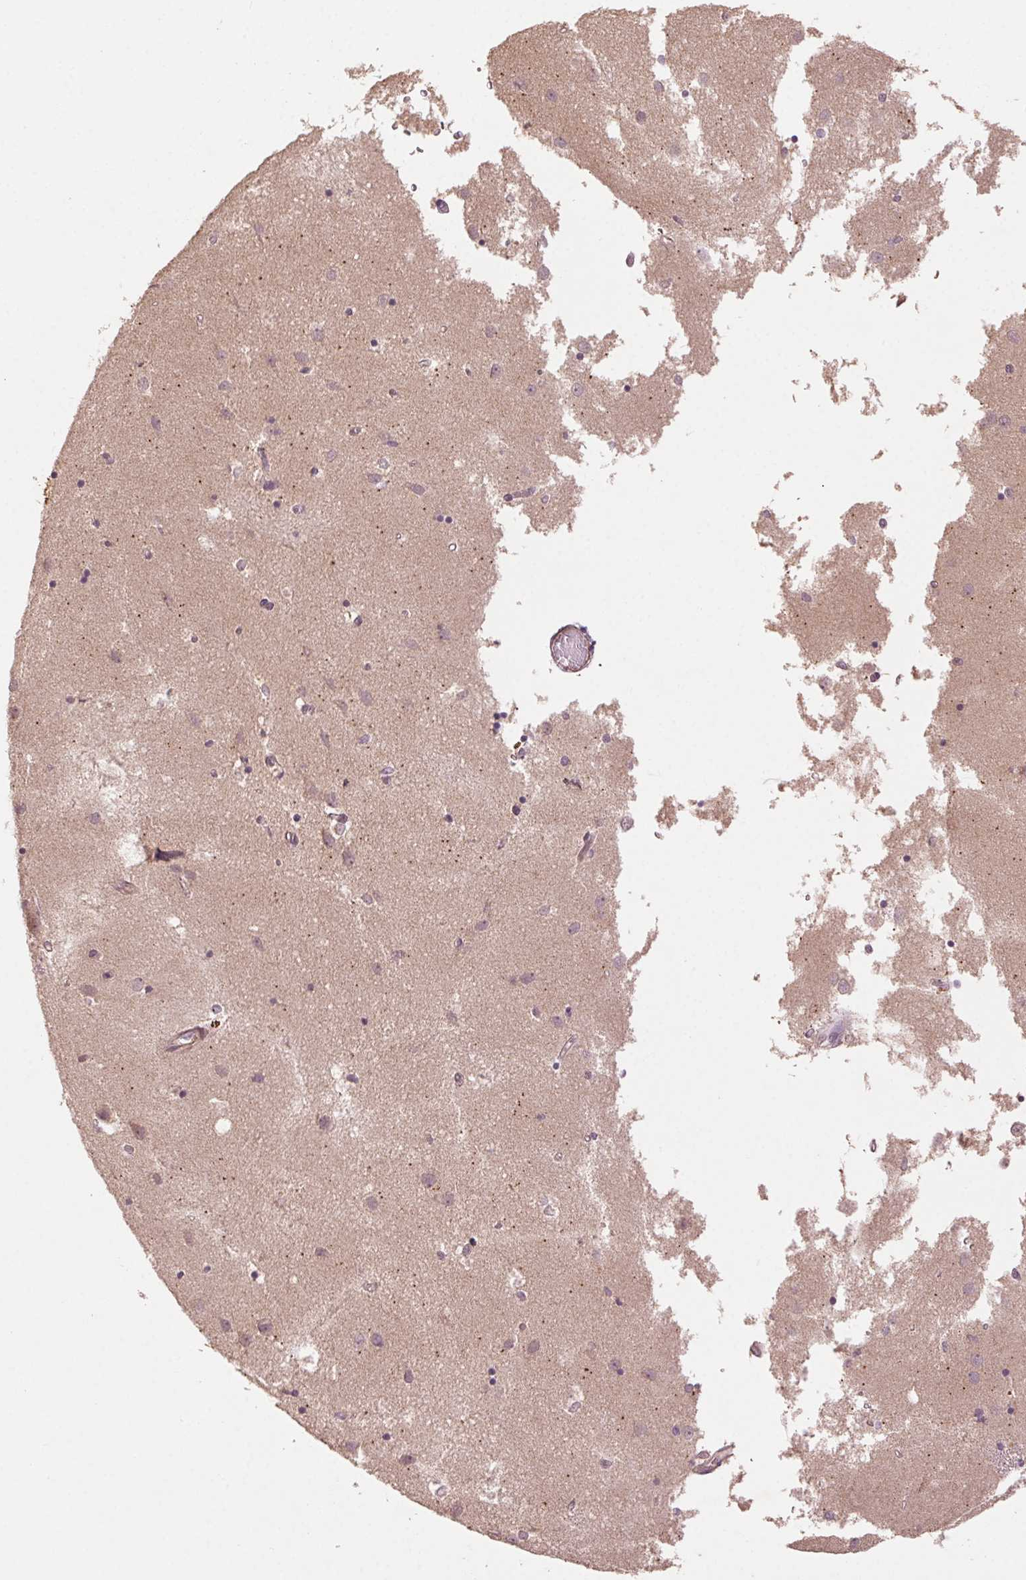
{"staining": {"intensity": "negative", "quantity": "none", "location": "none"}, "tissue": "caudate", "cell_type": "Glial cells", "image_type": "normal", "snomed": [{"axis": "morphology", "description": "Normal tissue, NOS"}, {"axis": "topography", "description": "Lateral ventricle wall"}], "caption": "The image exhibits no staining of glial cells in unremarkable caudate.", "gene": "SMLR1", "patient": {"sex": "male", "age": 54}}